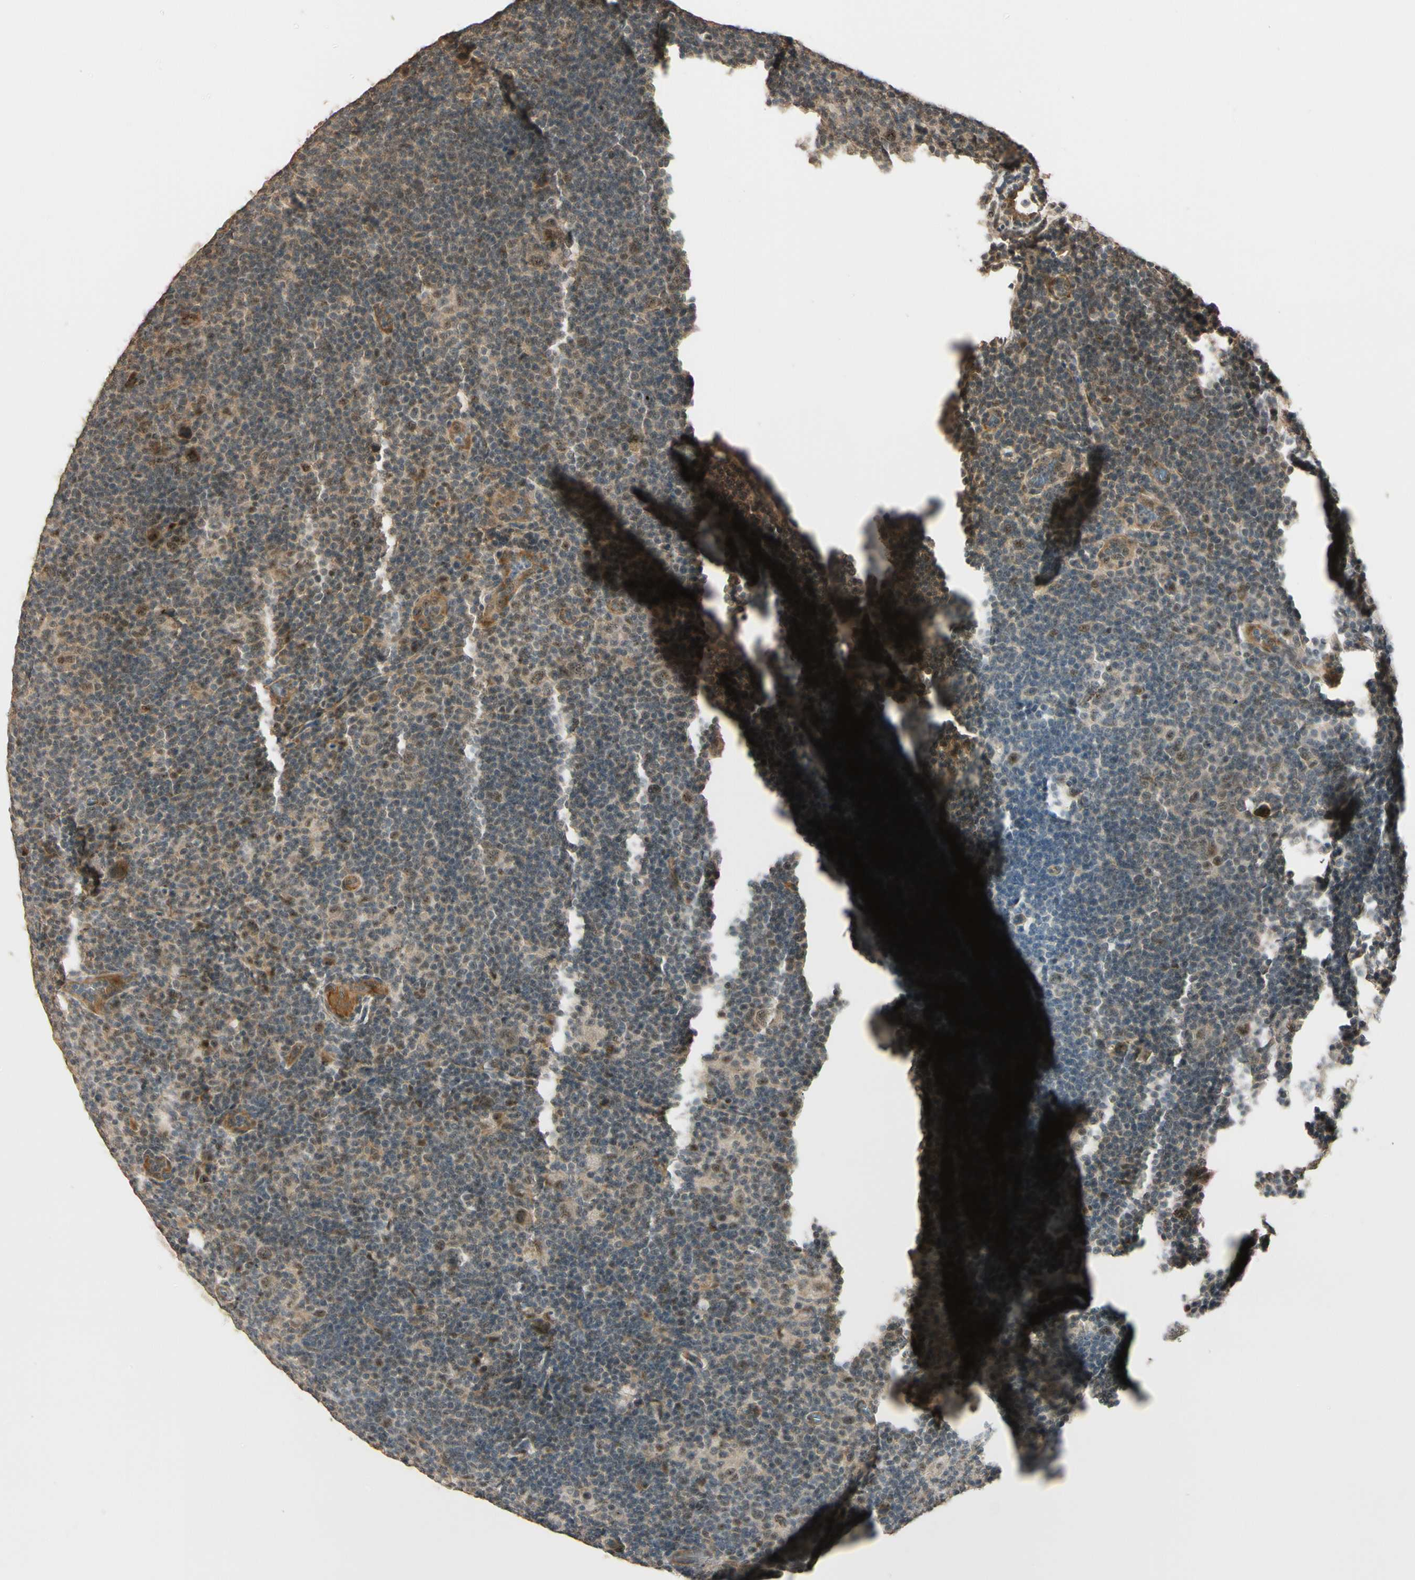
{"staining": {"intensity": "moderate", "quantity": ">75%", "location": "cytoplasmic/membranous"}, "tissue": "lymphoma", "cell_type": "Tumor cells", "image_type": "cancer", "snomed": [{"axis": "morphology", "description": "Hodgkin's disease, NOS"}, {"axis": "topography", "description": "Lymph node"}], "caption": "Lymphoma was stained to show a protein in brown. There is medium levels of moderate cytoplasmic/membranous staining in about >75% of tumor cells.", "gene": "MCPH1", "patient": {"sex": "female", "age": 57}}